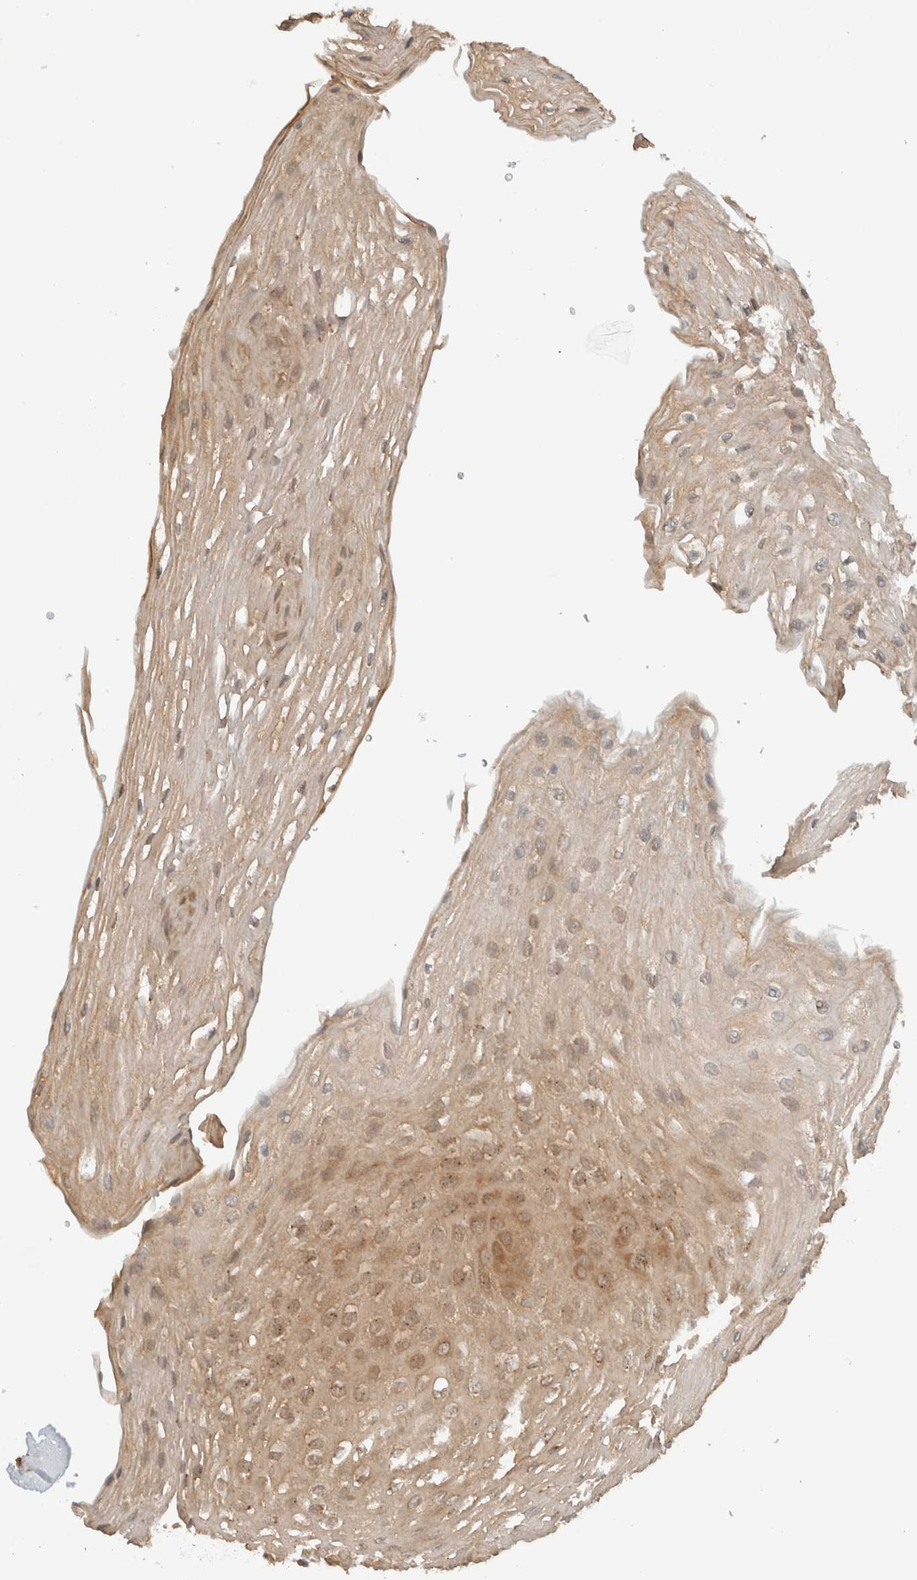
{"staining": {"intensity": "moderate", "quantity": ">75%", "location": "cytoplasmic/membranous"}, "tissue": "esophagus", "cell_type": "Squamous epithelial cells", "image_type": "normal", "snomed": [{"axis": "morphology", "description": "Normal tissue, NOS"}, {"axis": "topography", "description": "Esophagus"}], "caption": "Protein staining of benign esophagus shows moderate cytoplasmic/membranous staining in about >75% of squamous epithelial cells.", "gene": "ARFGEF2", "patient": {"sex": "female", "age": 66}}